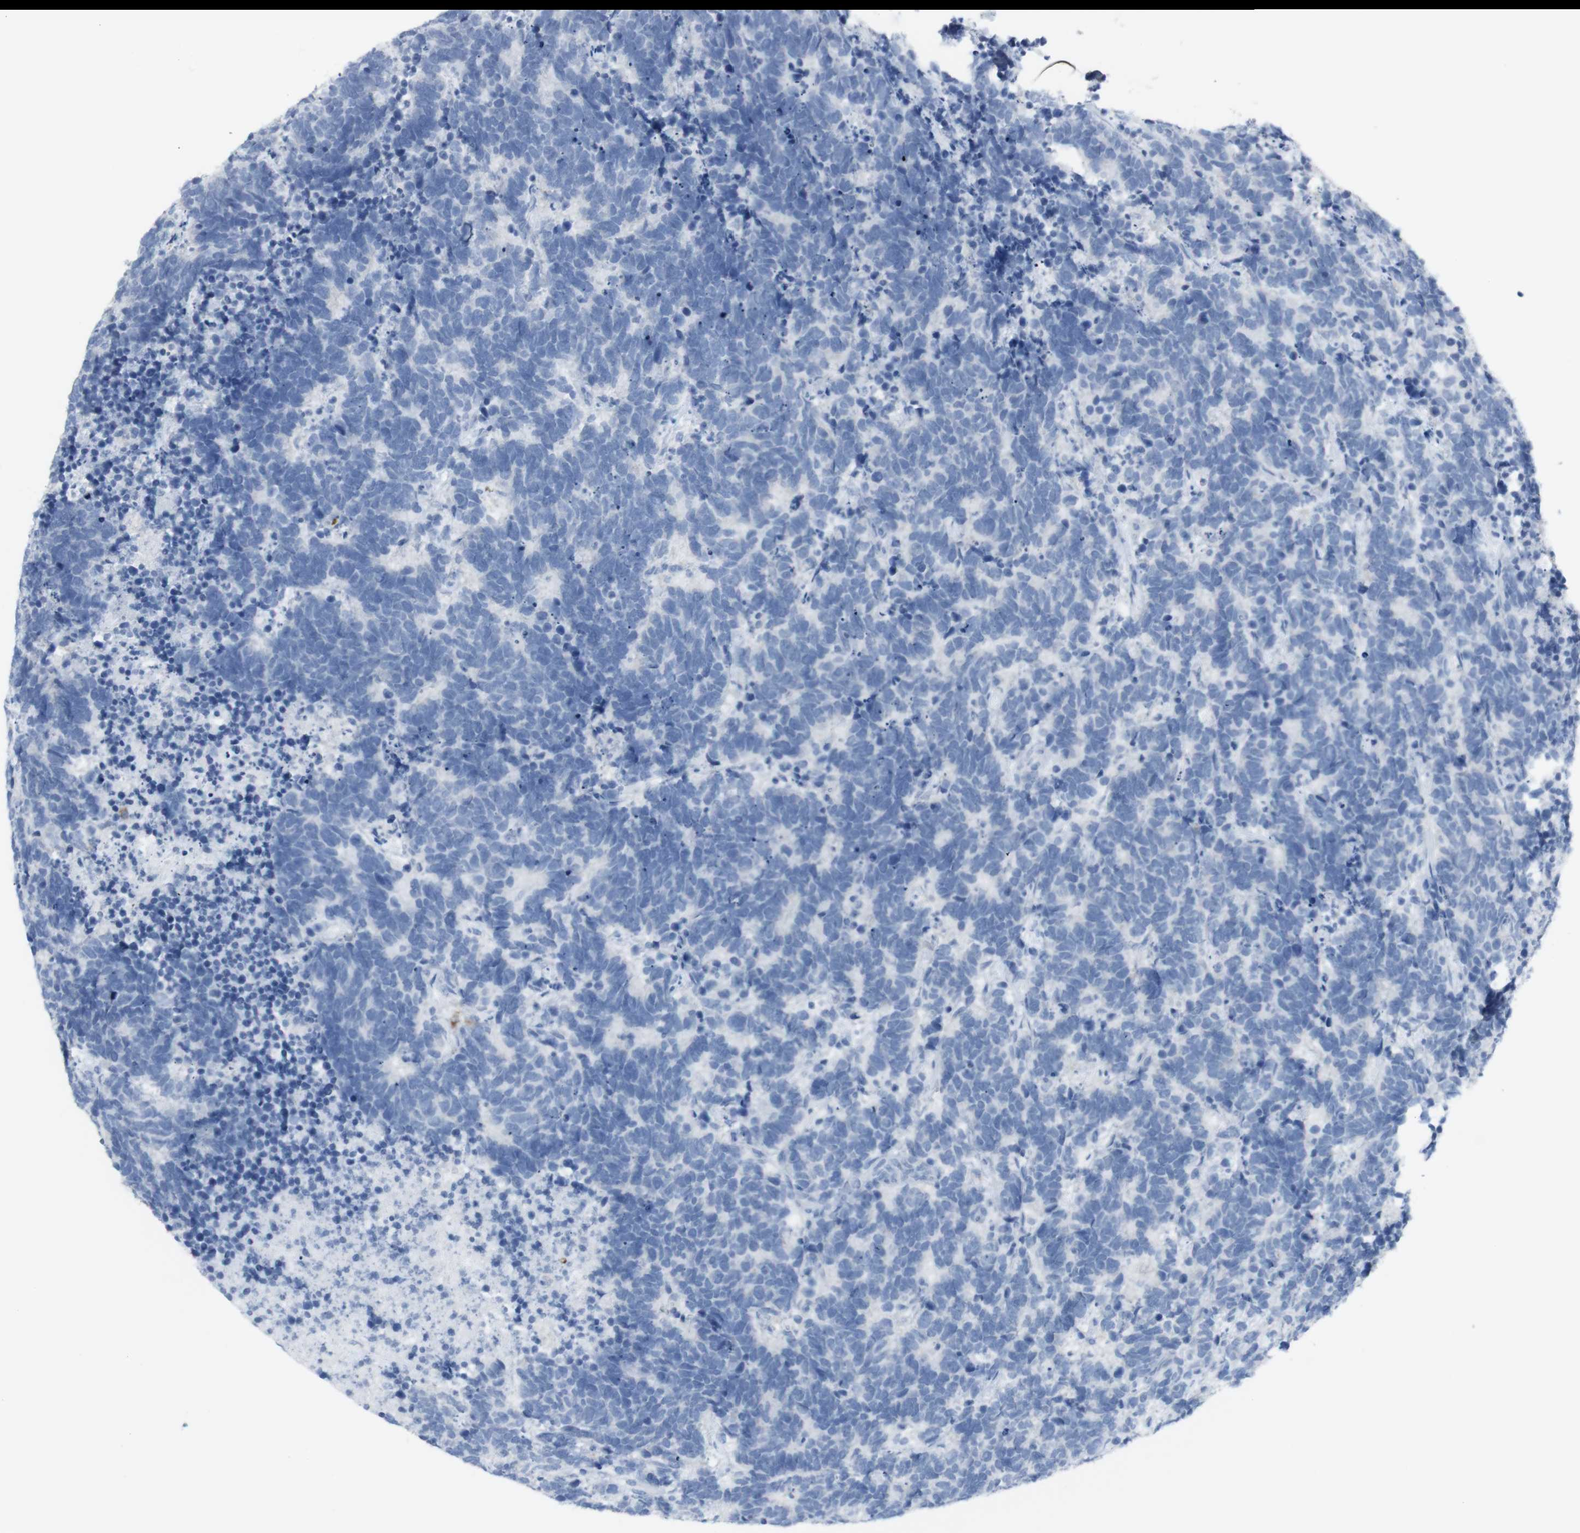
{"staining": {"intensity": "negative", "quantity": "none", "location": "none"}, "tissue": "carcinoid", "cell_type": "Tumor cells", "image_type": "cancer", "snomed": [{"axis": "morphology", "description": "Carcinoma, NOS"}, {"axis": "morphology", "description": "Carcinoid, malignant, NOS"}, {"axis": "topography", "description": "Urinary bladder"}], "caption": "Tumor cells show no significant protein positivity in carcinoid.", "gene": "CD207", "patient": {"sex": "male", "age": 57}}